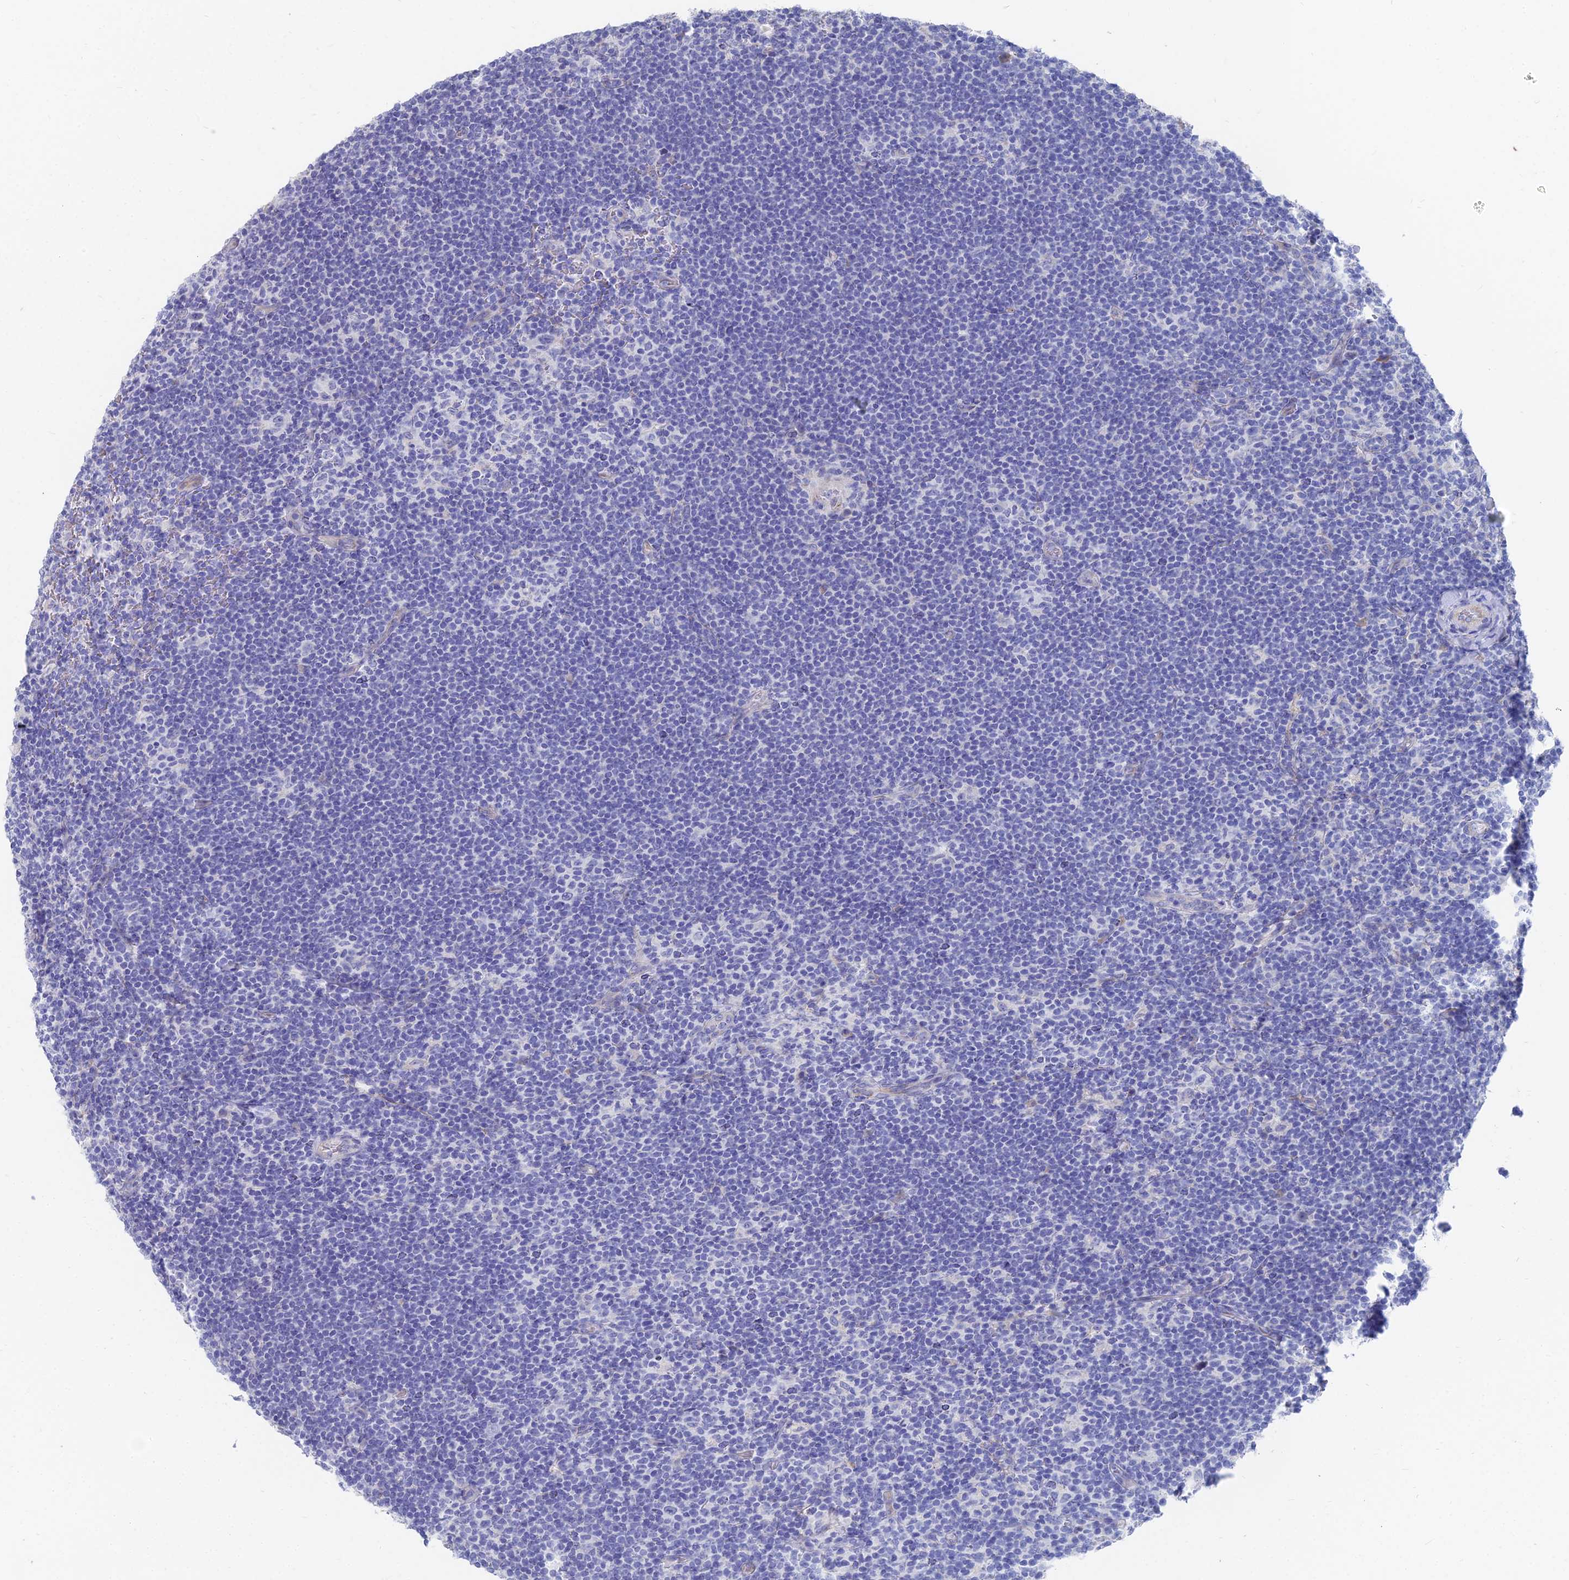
{"staining": {"intensity": "negative", "quantity": "none", "location": "none"}, "tissue": "lymphoma", "cell_type": "Tumor cells", "image_type": "cancer", "snomed": [{"axis": "morphology", "description": "Hodgkin's disease, NOS"}, {"axis": "topography", "description": "Lymph node"}], "caption": "Immunohistochemistry histopathology image of human Hodgkin's disease stained for a protein (brown), which shows no expression in tumor cells. Brightfield microscopy of immunohistochemistry stained with DAB (3,3'-diaminobenzidine) (brown) and hematoxylin (blue), captured at high magnification.", "gene": "TNNT3", "patient": {"sex": "female", "age": 57}}